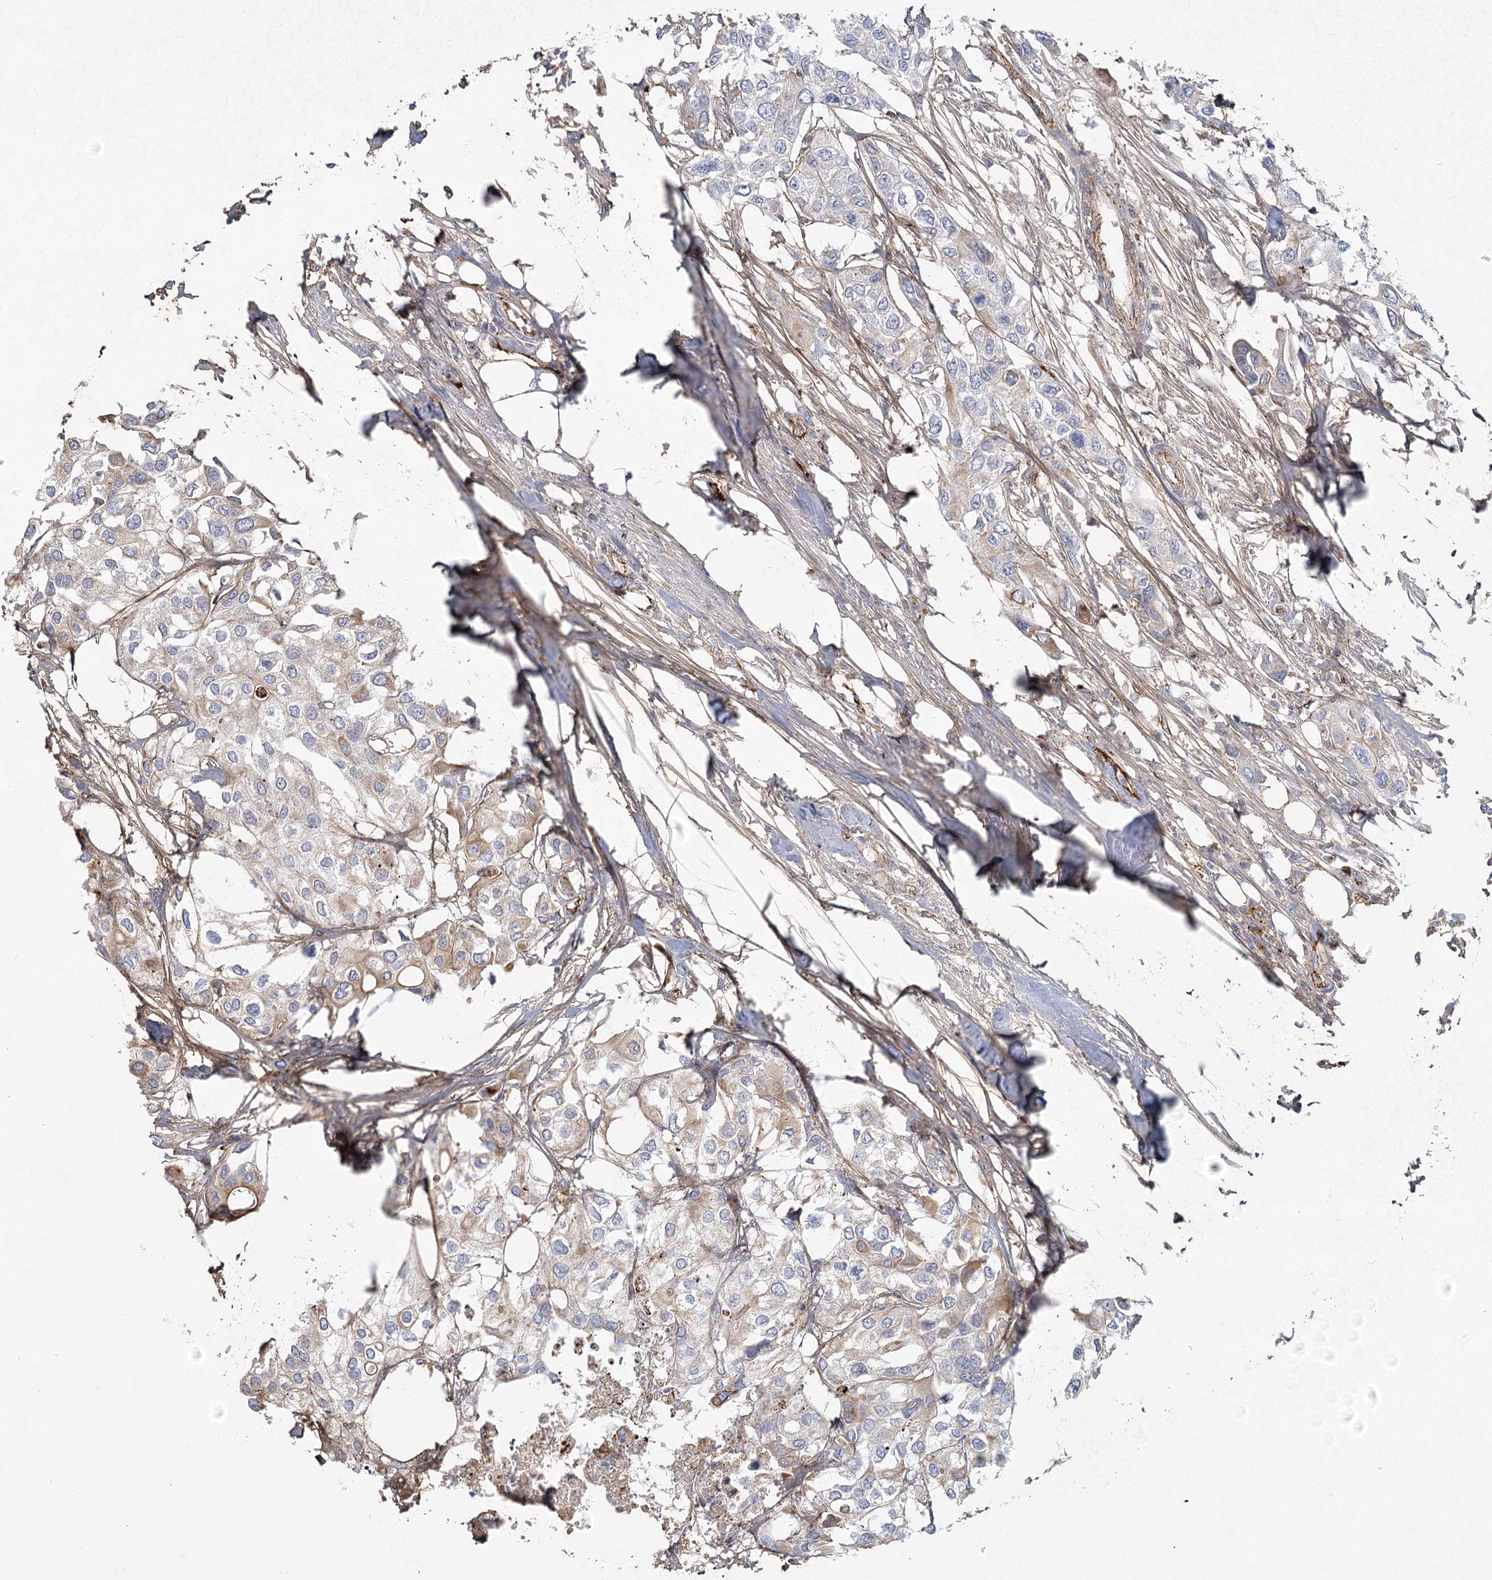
{"staining": {"intensity": "weak", "quantity": "<25%", "location": "cytoplasmic/membranous"}, "tissue": "urothelial cancer", "cell_type": "Tumor cells", "image_type": "cancer", "snomed": [{"axis": "morphology", "description": "Urothelial carcinoma, High grade"}, {"axis": "topography", "description": "Urinary bladder"}], "caption": "This is an immunohistochemistry (IHC) photomicrograph of urothelial cancer. There is no staining in tumor cells.", "gene": "KBTBD4", "patient": {"sex": "male", "age": 64}}